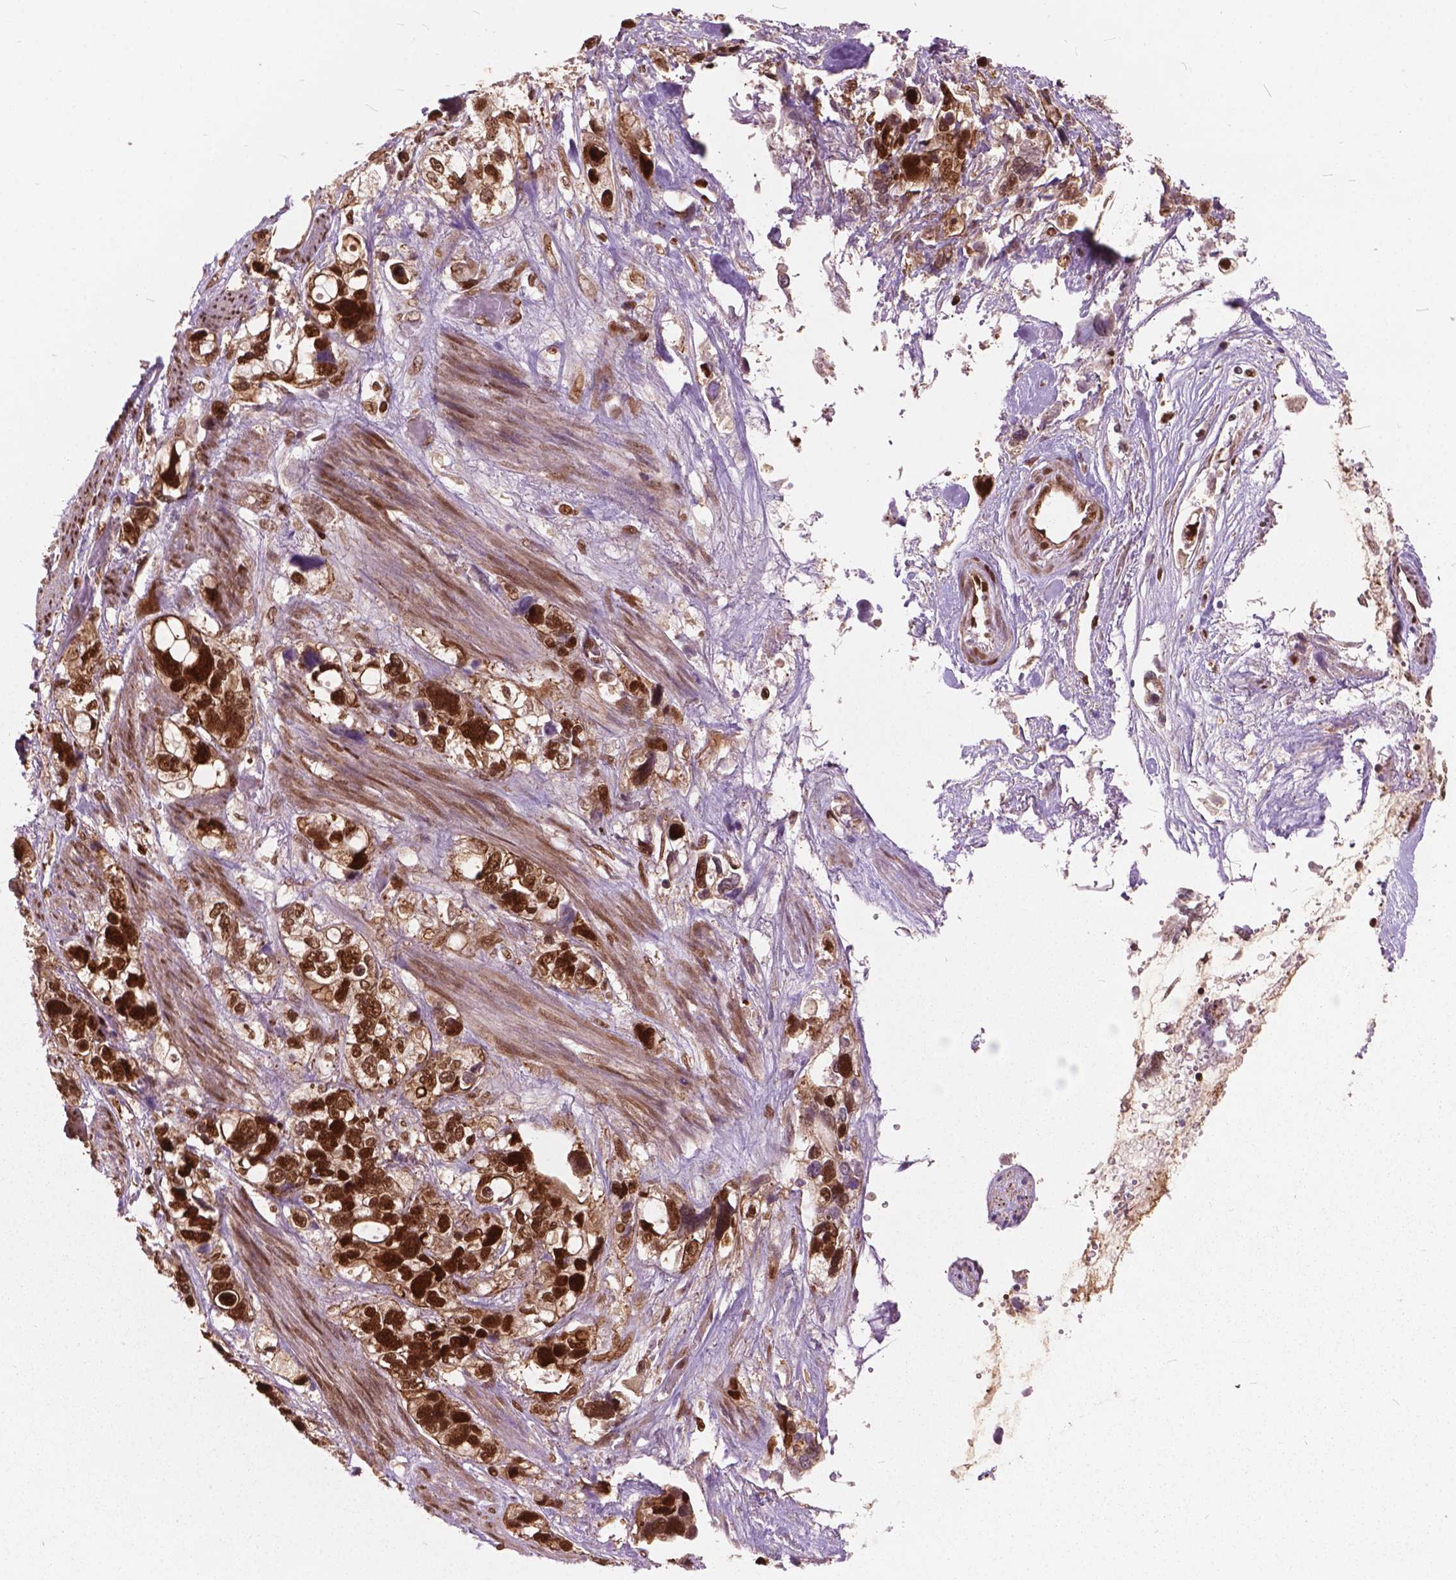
{"staining": {"intensity": "strong", "quantity": ">75%", "location": "nuclear"}, "tissue": "stomach cancer", "cell_type": "Tumor cells", "image_type": "cancer", "snomed": [{"axis": "morphology", "description": "Adenocarcinoma, NOS"}, {"axis": "topography", "description": "Stomach, upper"}], "caption": "An immunohistochemistry (IHC) image of neoplastic tissue is shown. Protein staining in brown highlights strong nuclear positivity in stomach cancer within tumor cells.", "gene": "ANP32B", "patient": {"sex": "female", "age": 81}}